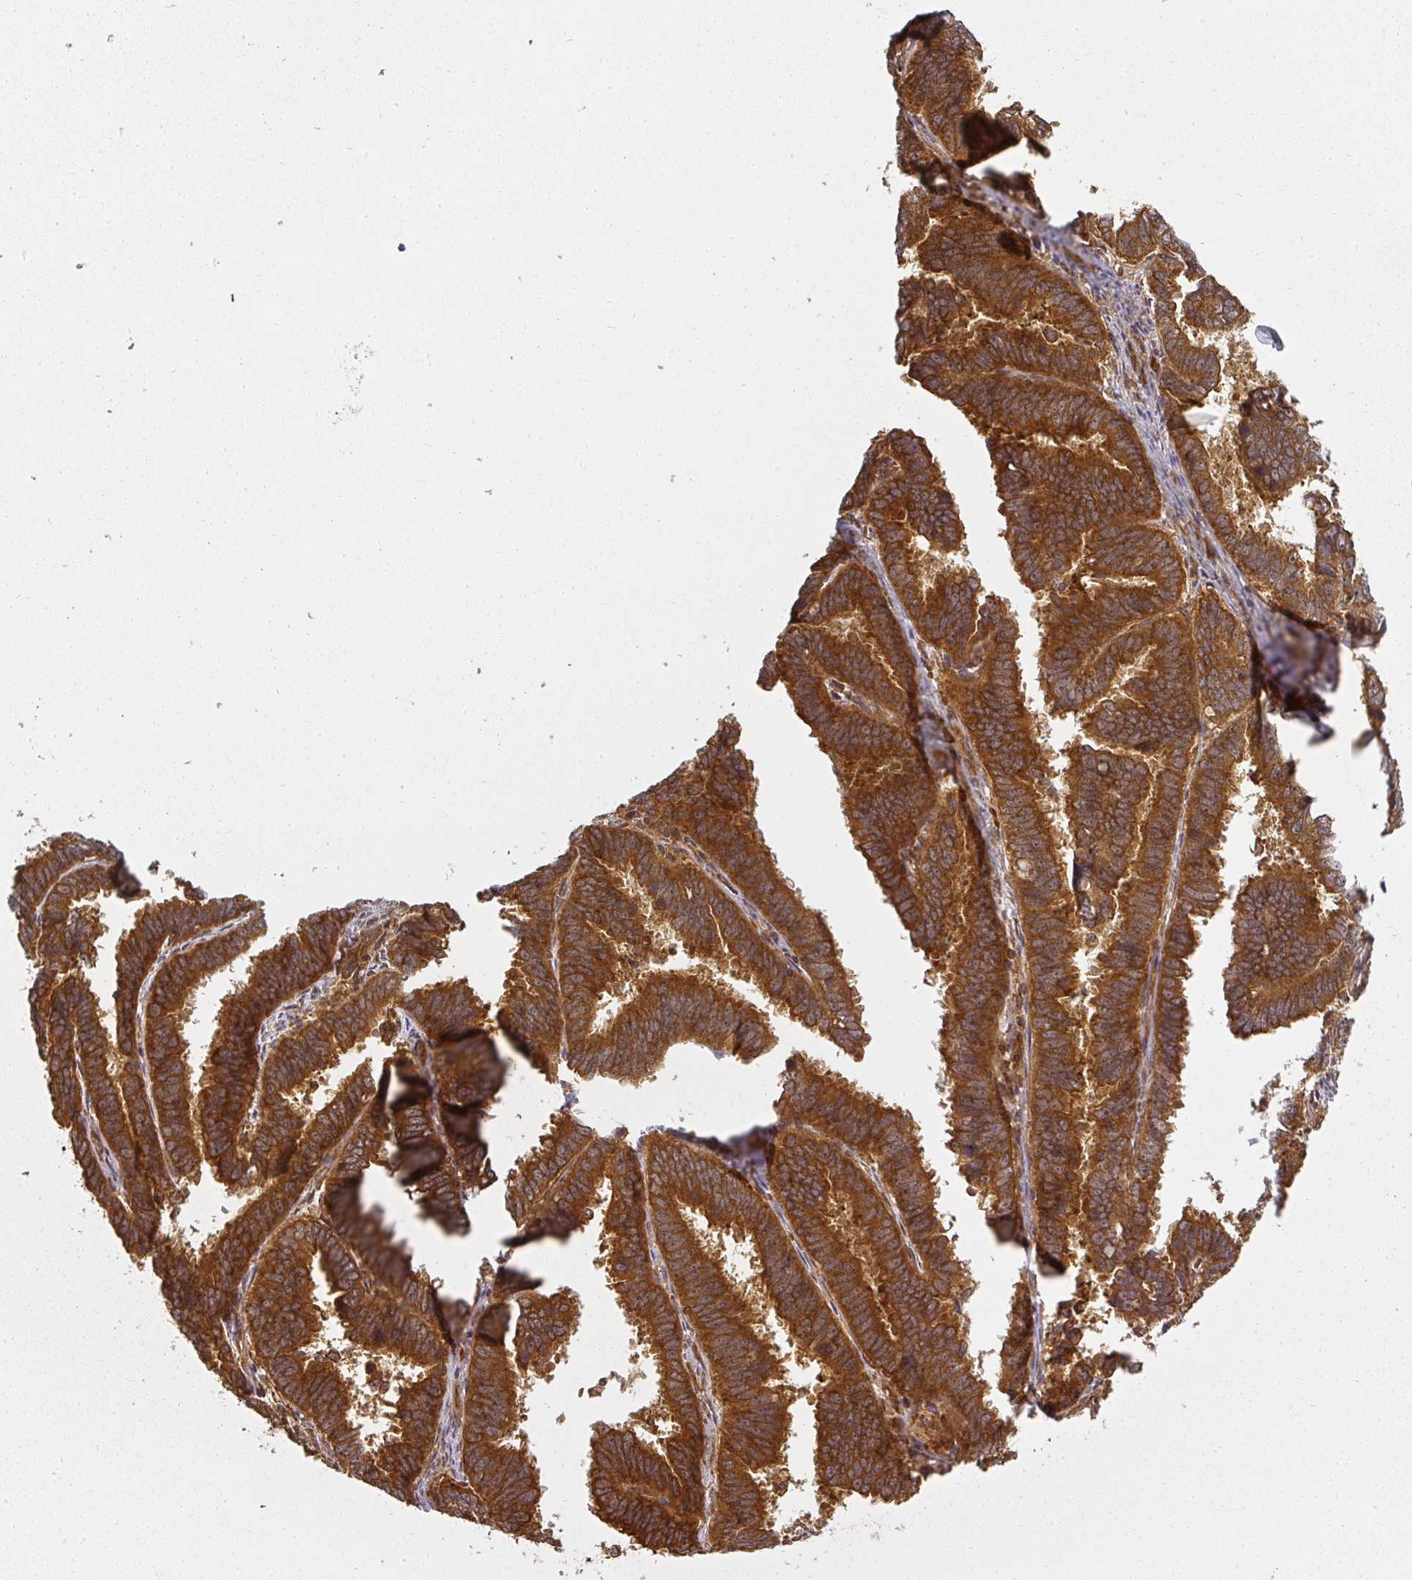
{"staining": {"intensity": "strong", "quantity": ">75%", "location": "cytoplasmic/membranous"}, "tissue": "endometrial cancer", "cell_type": "Tumor cells", "image_type": "cancer", "snomed": [{"axis": "morphology", "description": "Adenocarcinoma, NOS"}, {"axis": "topography", "description": "Endometrium"}], "caption": "Adenocarcinoma (endometrial) stained with immunohistochemistry (IHC) shows strong cytoplasmic/membranous expression in approximately >75% of tumor cells.", "gene": "PPP6R3", "patient": {"sex": "female", "age": 75}}